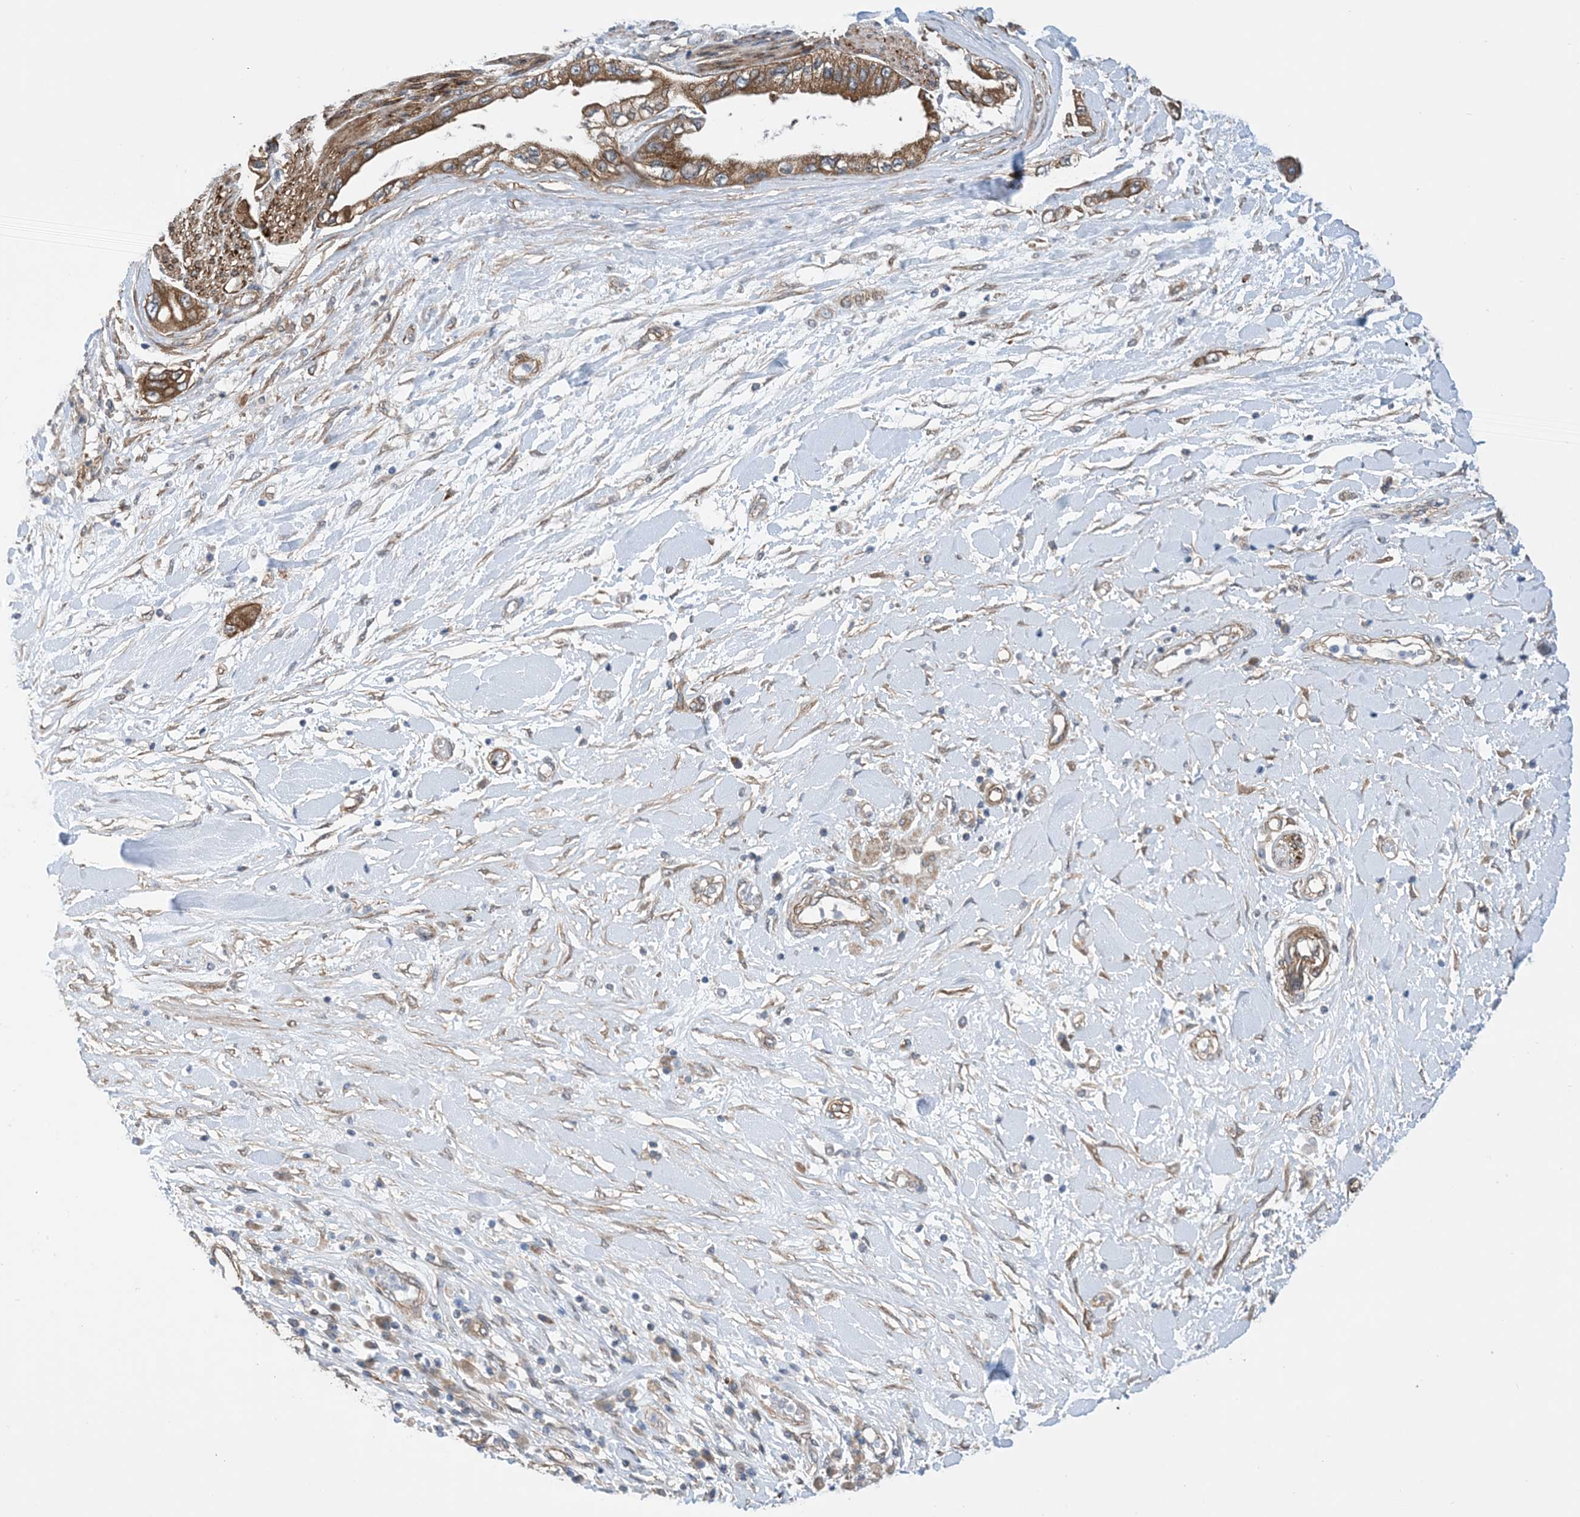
{"staining": {"intensity": "moderate", "quantity": ">75%", "location": "cytoplasmic/membranous"}, "tissue": "pancreatic cancer", "cell_type": "Tumor cells", "image_type": "cancer", "snomed": [{"axis": "morphology", "description": "Inflammation, NOS"}, {"axis": "morphology", "description": "Adenocarcinoma, NOS"}, {"axis": "topography", "description": "Pancreas"}], "caption": "Moderate cytoplasmic/membranous expression is appreciated in about >75% of tumor cells in pancreatic cancer.", "gene": "EHBP1", "patient": {"sex": "female", "age": 56}}